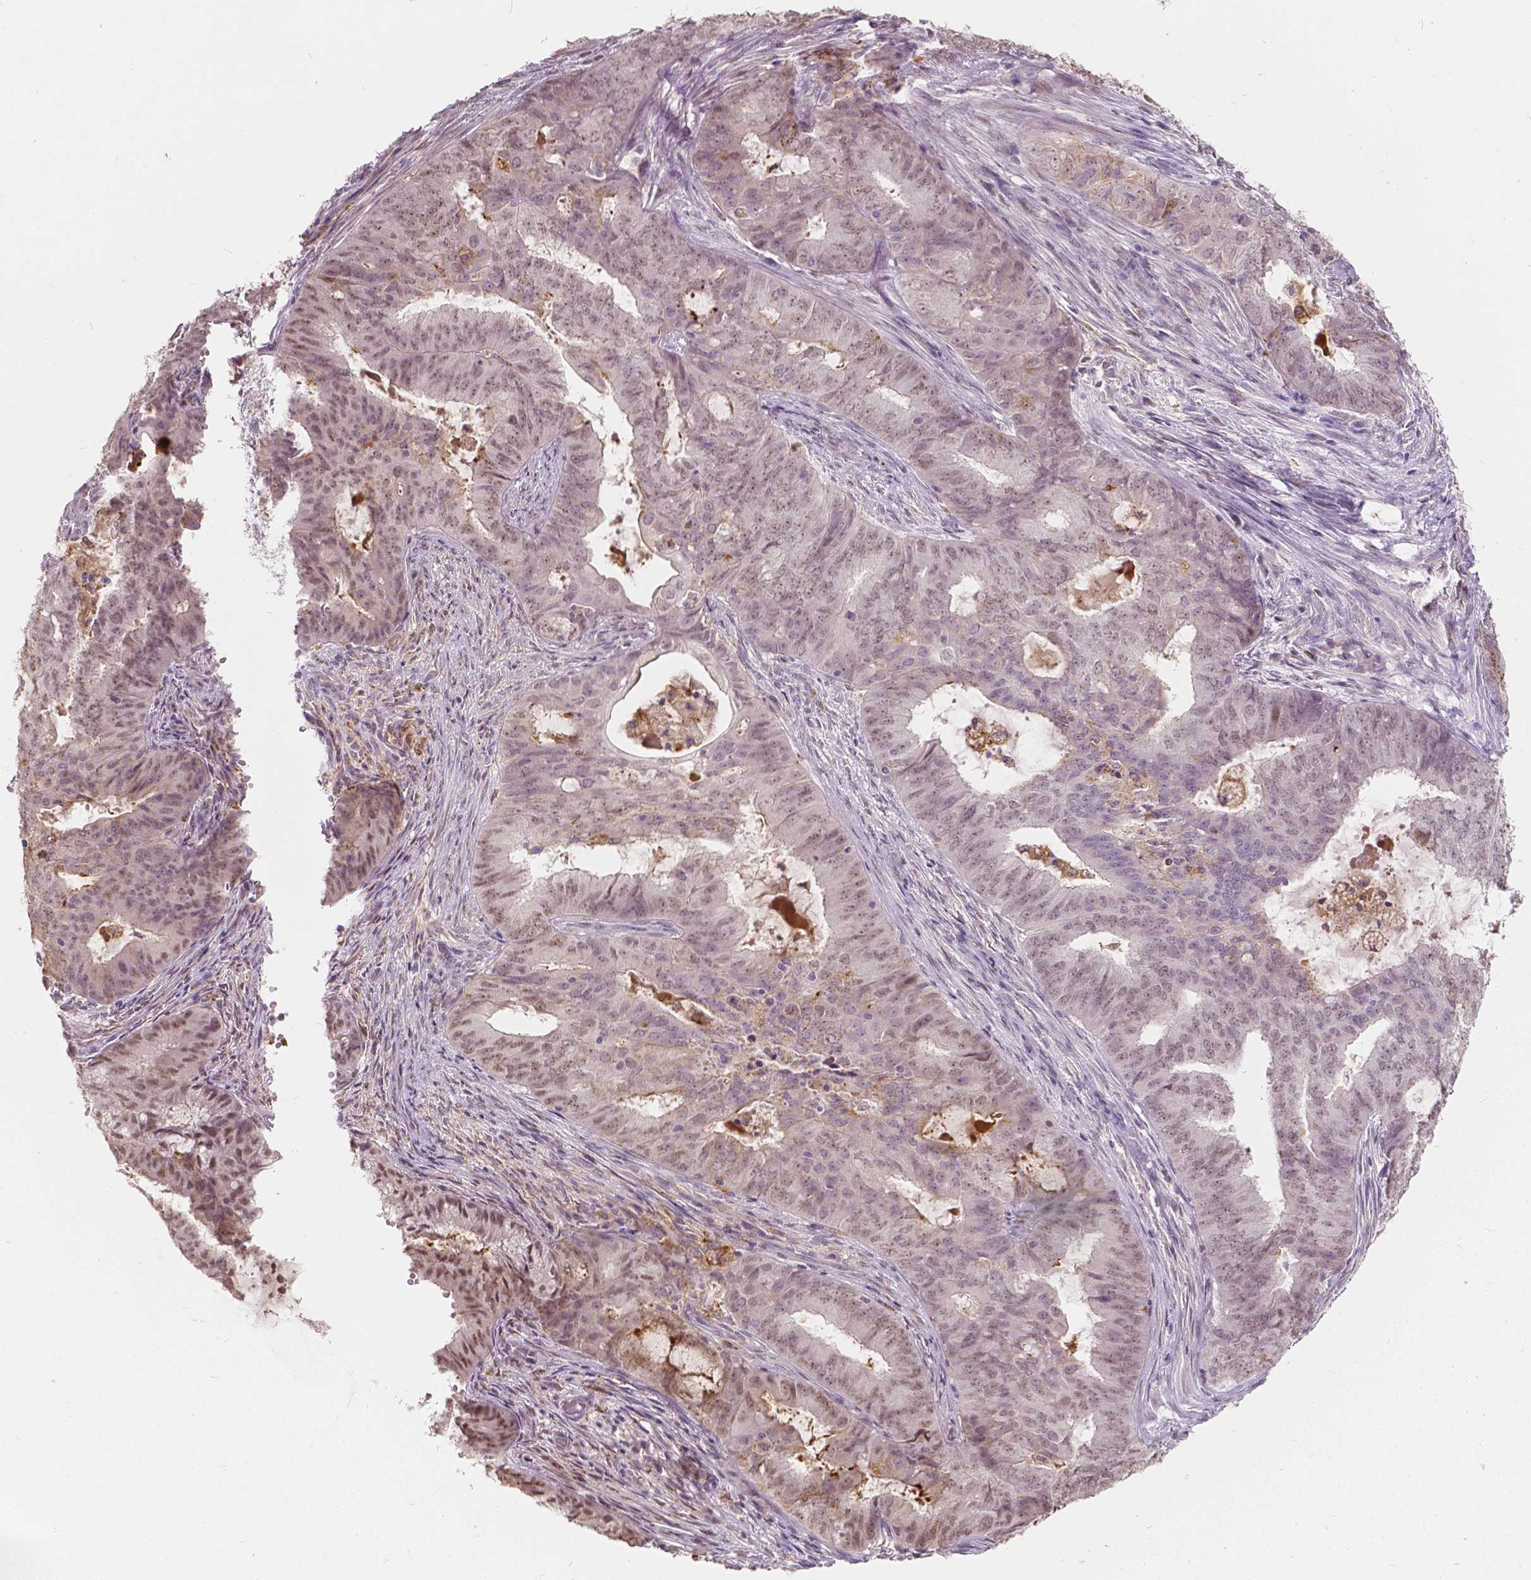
{"staining": {"intensity": "weak", "quantity": "25%-75%", "location": "cytoplasmic/membranous,nuclear"}, "tissue": "endometrial cancer", "cell_type": "Tumor cells", "image_type": "cancer", "snomed": [{"axis": "morphology", "description": "Adenocarcinoma, NOS"}, {"axis": "topography", "description": "Endometrium"}], "caption": "Immunohistochemical staining of human endometrial cancer exhibits low levels of weak cytoplasmic/membranous and nuclear expression in approximately 25%-75% of tumor cells. The staining was performed using DAB (3,3'-diaminobenzidine), with brown indicating positive protein expression. Nuclei are stained blue with hematoxylin.", "gene": "DLX6", "patient": {"sex": "female", "age": 62}}